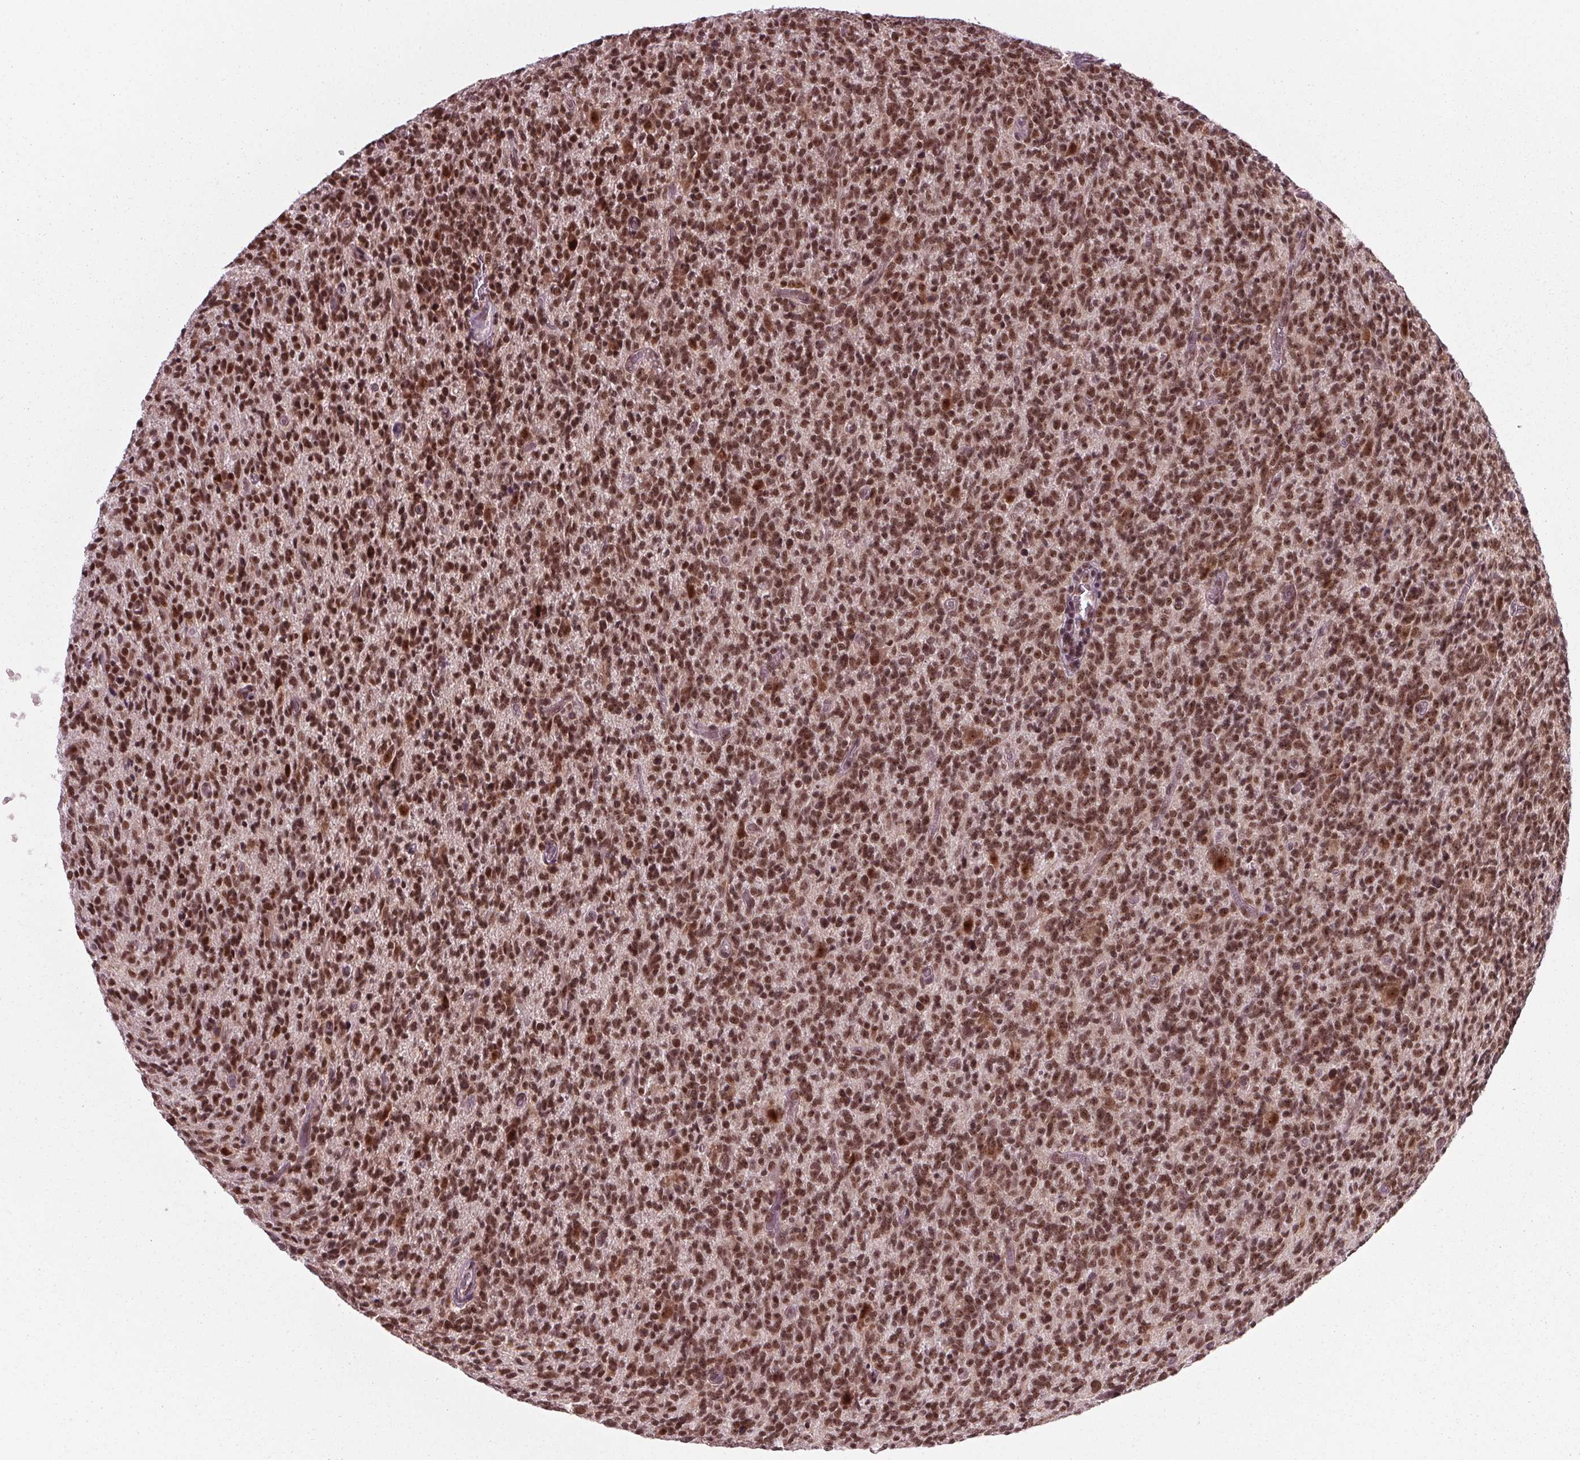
{"staining": {"intensity": "strong", "quantity": ">75%", "location": "nuclear"}, "tissue": "glioma", "cell_type": "Tumor cells", "image_type": "cancer", "snomed": [{"axis": "morphology", "description": "Glioma, malignant, High grade"}, {"axis": "topography", "description": "Brain"}], "caption": "Strong nuclear expression is present in about >75% of tumor cells in glioma.", "gene": "DDX41", "patient": {"sex": "male", "age": 76}}